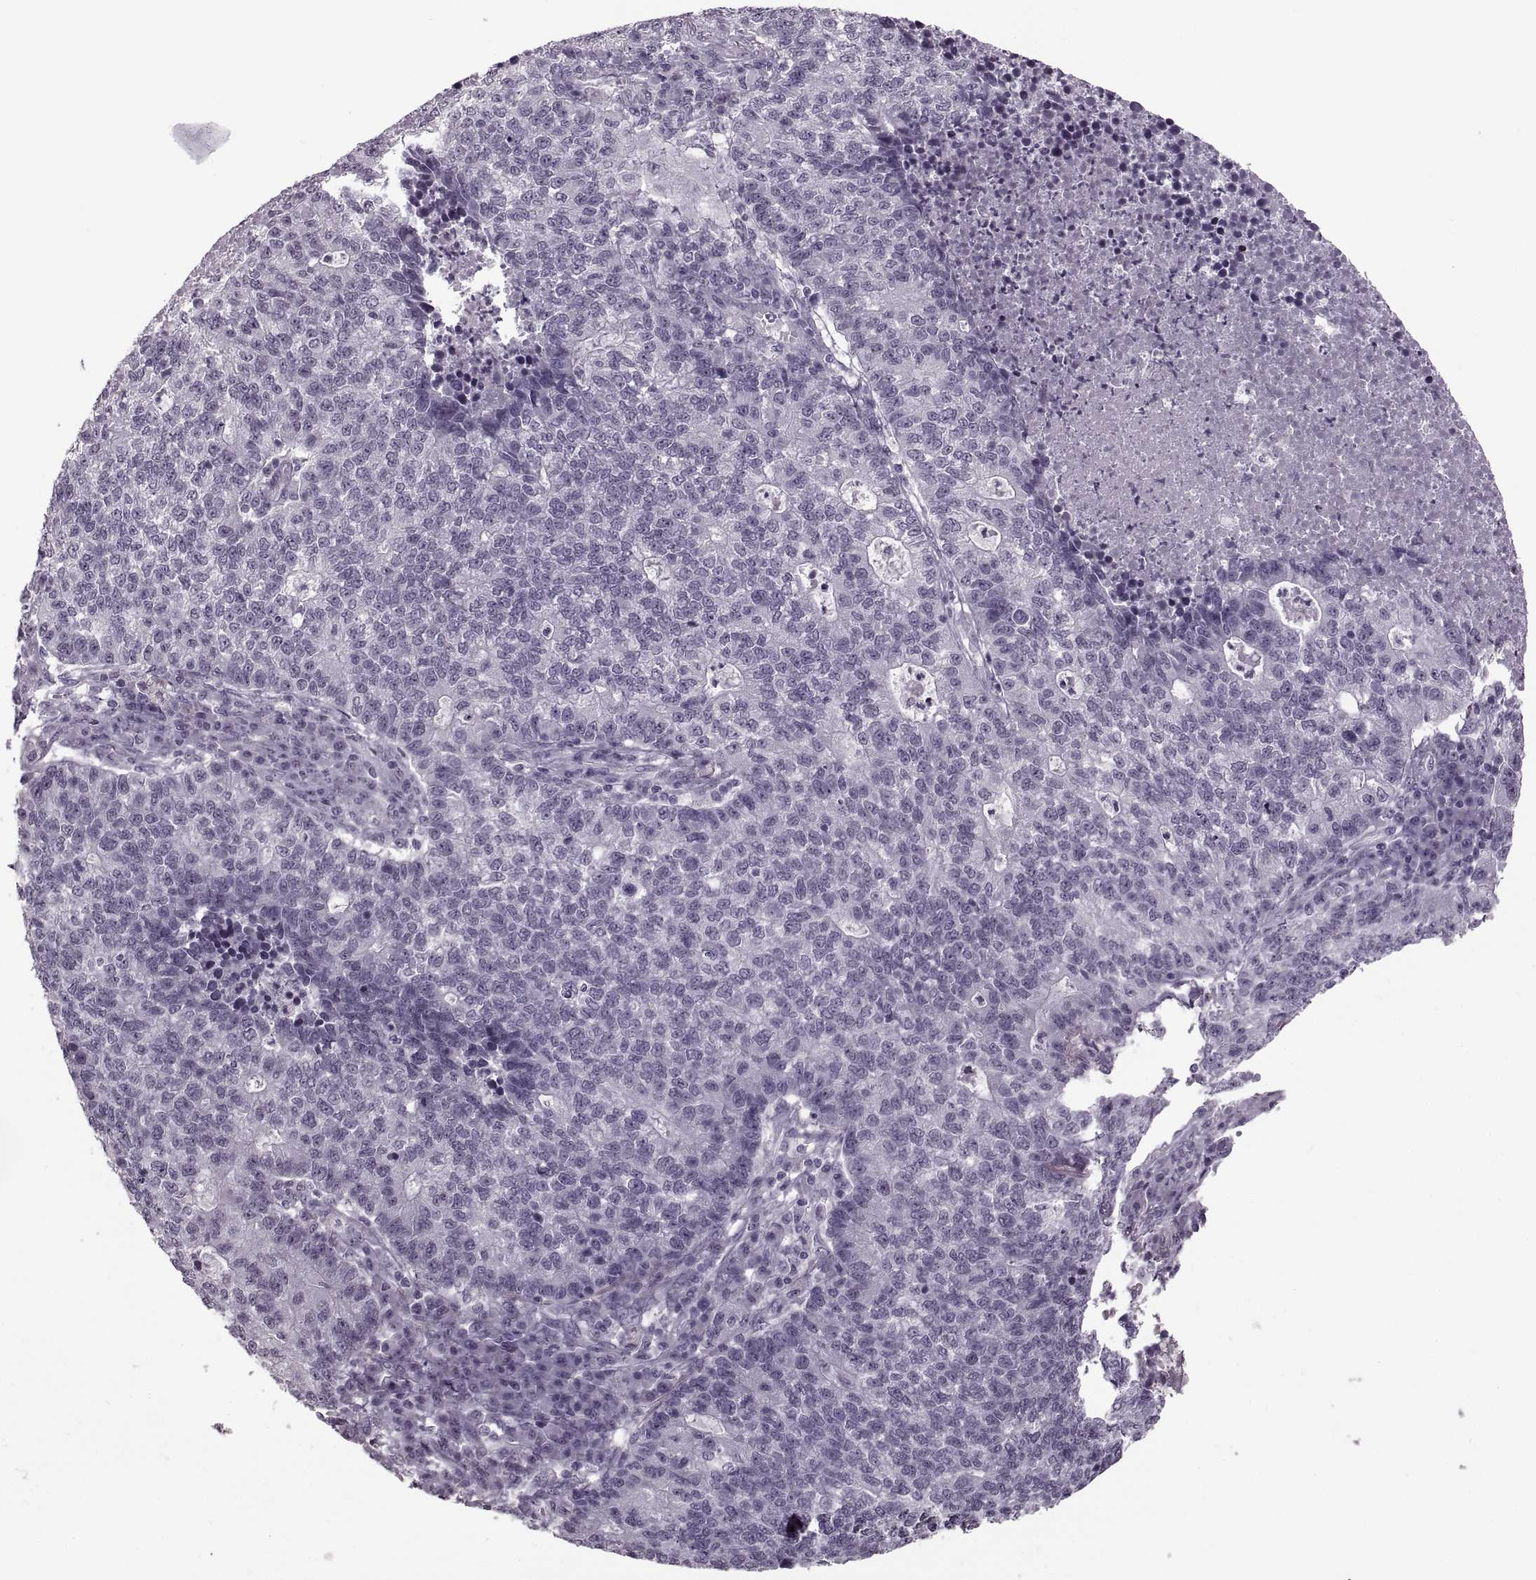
{"staining": {"intensity": "negative", "quantity": "none", "location": "none"}, "tissue": "lung cancer", "cell_type": "Tumor cells", "image_type": "cancer", "snomed": [{"axis": "morphology", "description": "Adenocarcinoma, NOS"}, {"axis": "topography", "description": "Lung"}], "caption": "Immunohistochemistry of human lung cancer shows no expression in tumor cells.", "gene": "PAGE5", "patient": {"sex": "male", "age": 57}}